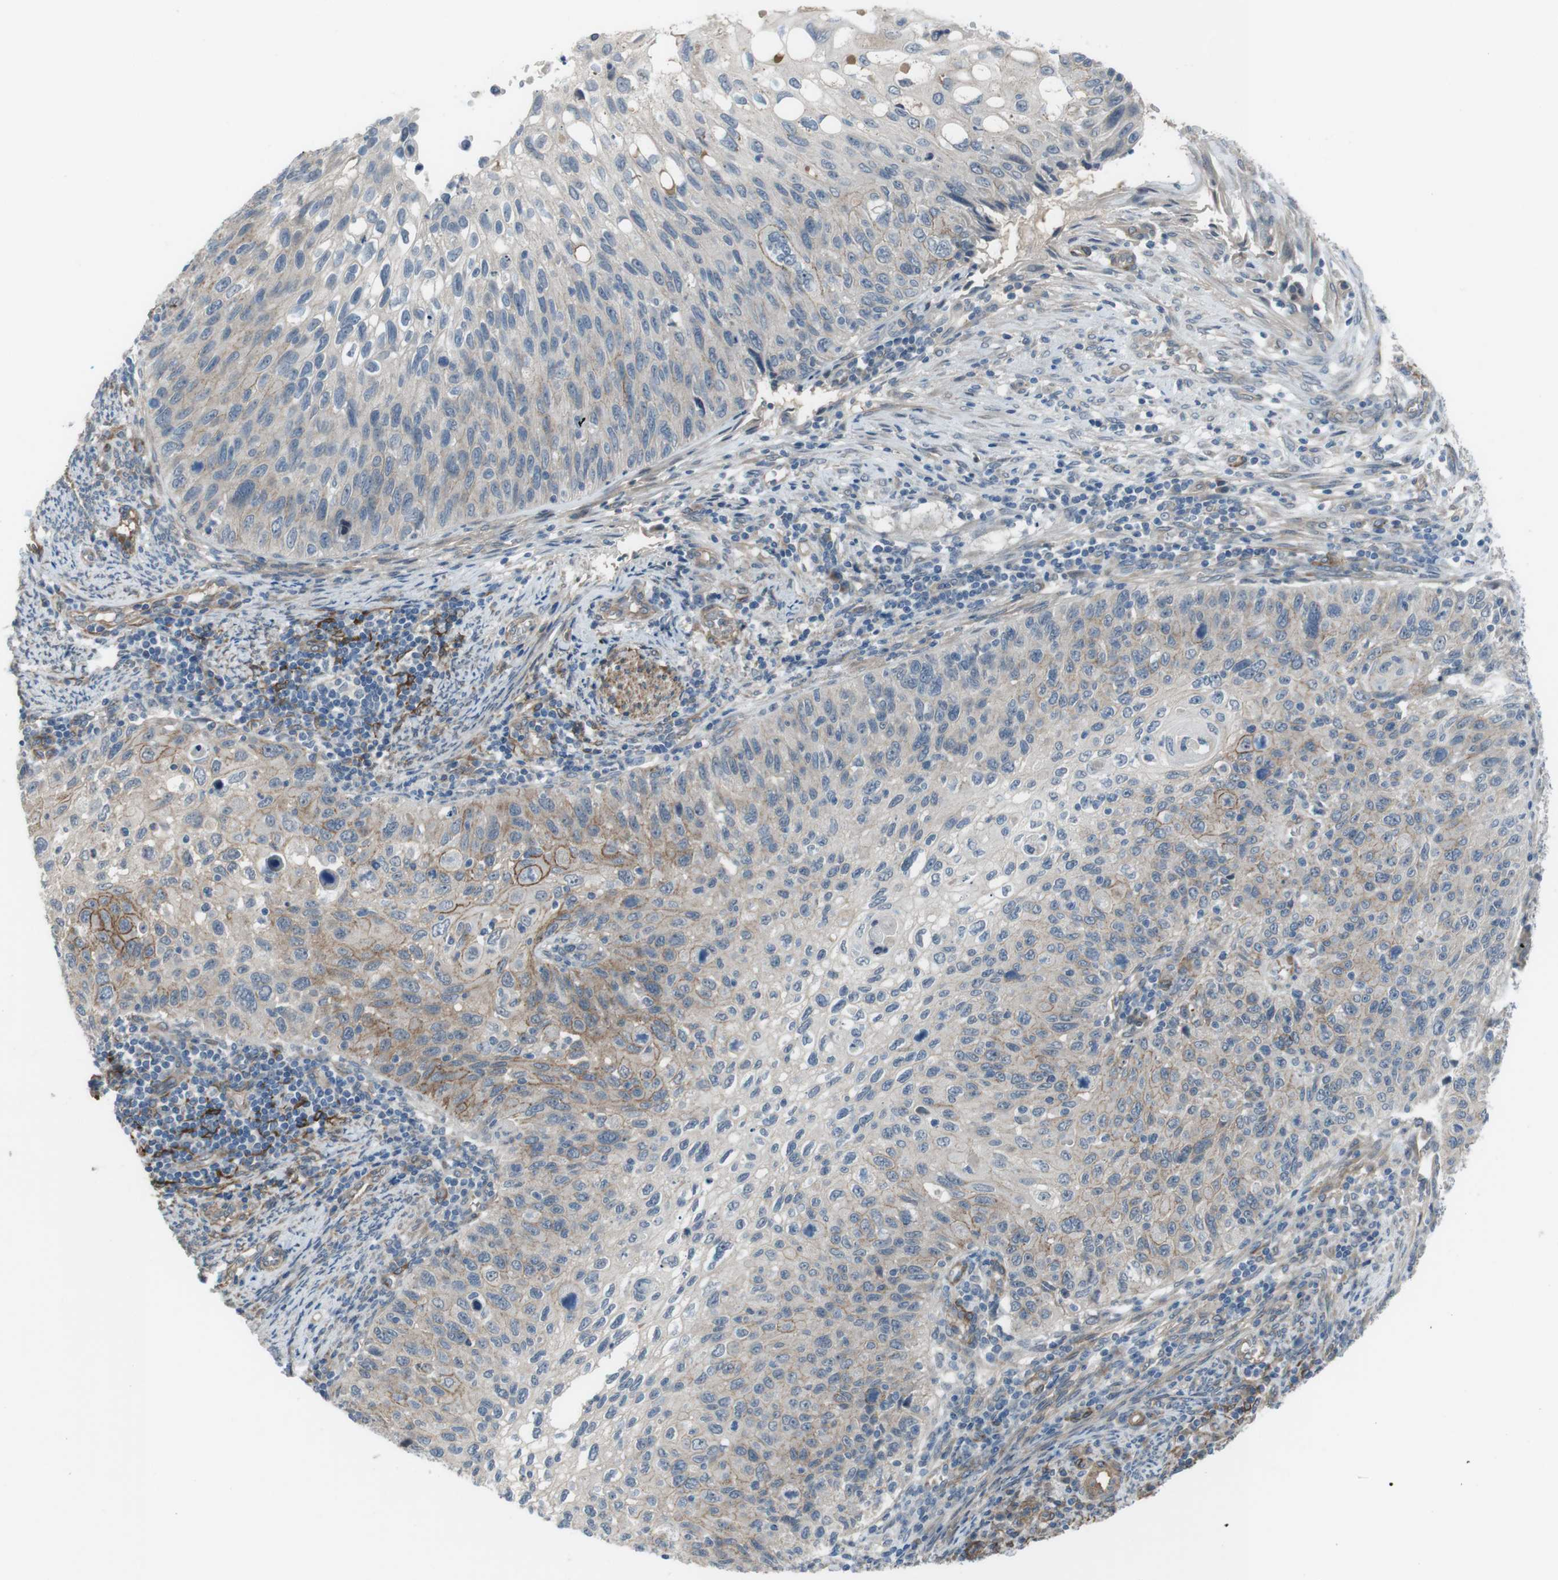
{"staining": {"intensity": "moderate", "quantity": "<25%", "location": "cytoplasmic/membranous"}, "tissue": "cervical cancer", "cell_type": "Tumor cells", "image_type": "cancer", "snomed": [{"axis": "morphology", "description": "Squamous cell carcinoma, NOS"}, {"axis": "topography", "description": "Cervix"}], "caption": "A high-resolution micrograph shows IHC staining of cervical squamous cell carcinoma, which exhibits moderate cytoplasmic/membranous expression in about <25% of tumor cells.", "gene": "ANK2", "patient": {"sex": "female", "age": 70}}